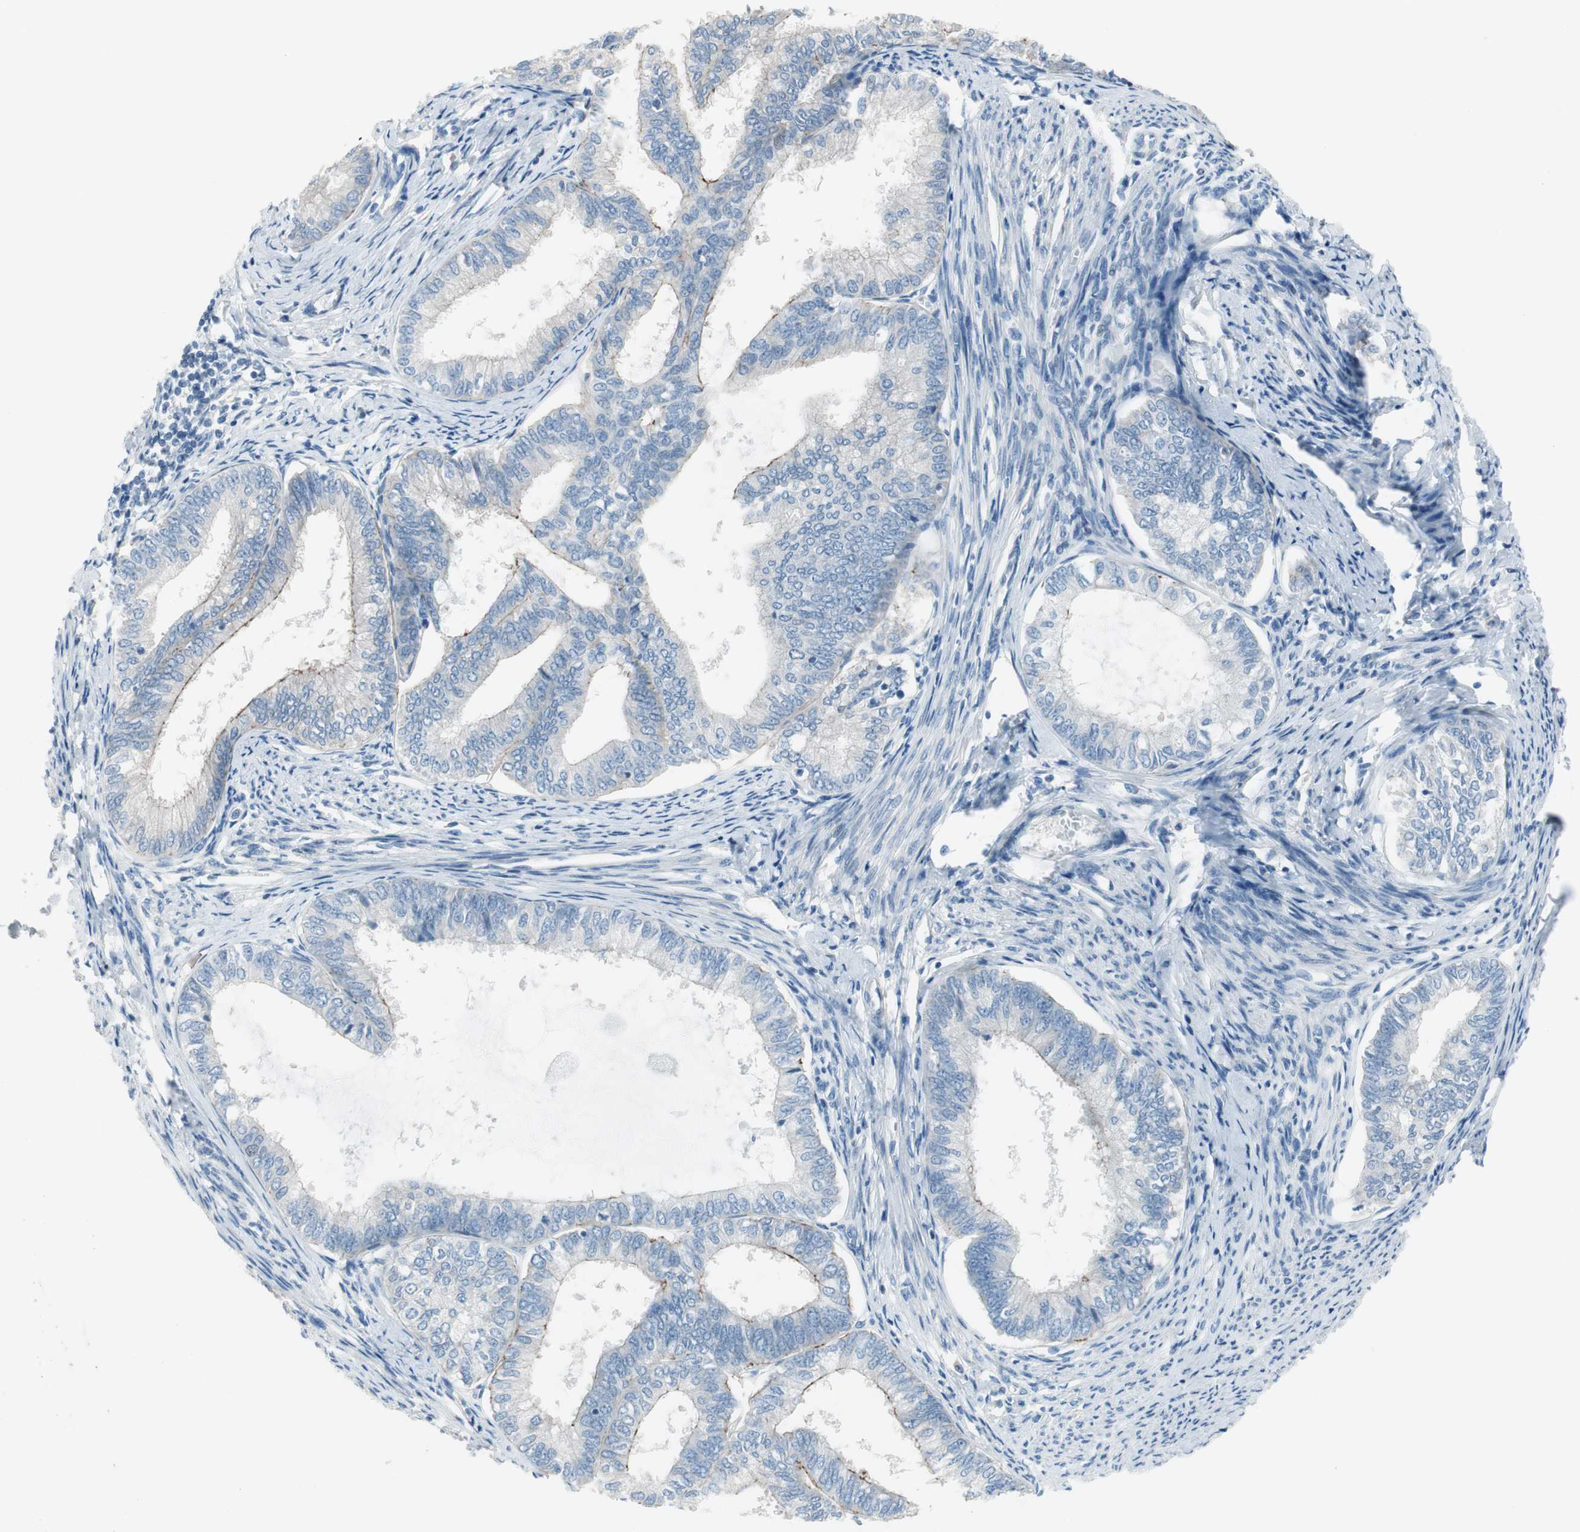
{"staining": {"intensity": "moderate", "quantity": "<25%", "location": "cytoplasmic/membranous"}, "tissue": "endometrial cancer", "cell_type": "Tumor cells", "image_type": "cancer", "snomed": [{"axis": "morphology", "description": "Adenocarcinoma, NOS"}, {"axis": "topography", "description": "Endometrium"}], "caption": "Endometrial adenocarcinoma tissue reveals moderate cytoplasmic/membranous expression in about <25% of tumor cells", "gene": "PRRG4", "patient": {"sex": "female", "age": 86}}